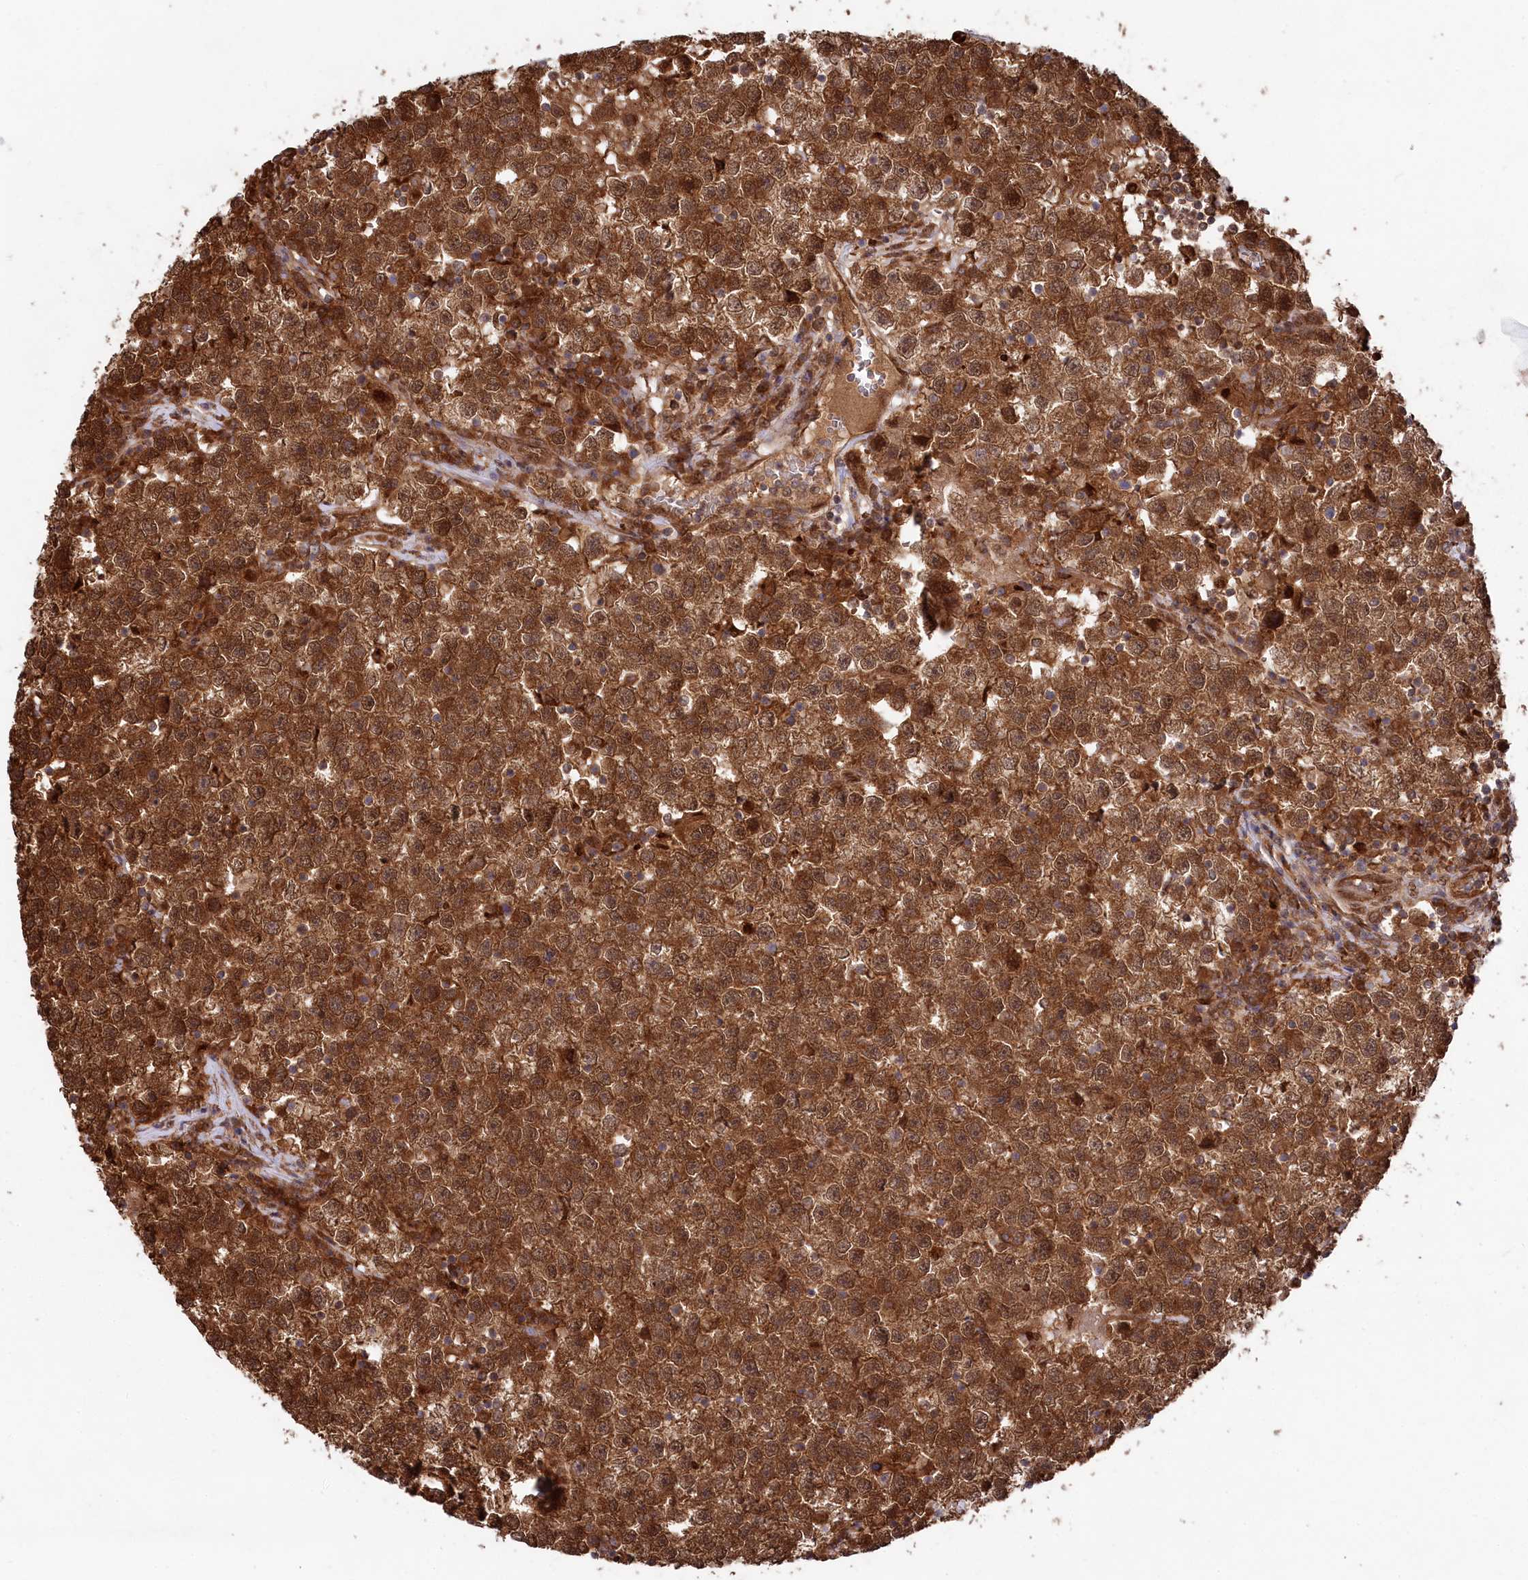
{"staining": {"intensity": "strong", "quantity": ">75%", "location": "cytoplasmic/membranous,nuclear"}, "tissue": "testis cancer", "cell_type": "Tumor cells", "image_type": "cancer", "snomed": [{"axis": "morphology", "description": "Seminoma, NOS"}, {"axis": "topography", "description": "Testis"}], "caption": "Strong cytoplasmic/membranous and nuclear protein expression is appreciated in approximately >75% of tumor cells in testis cancer (seminoma).", "gene": "PSMA1", "patient": {"sex": "male", "age": 22}}